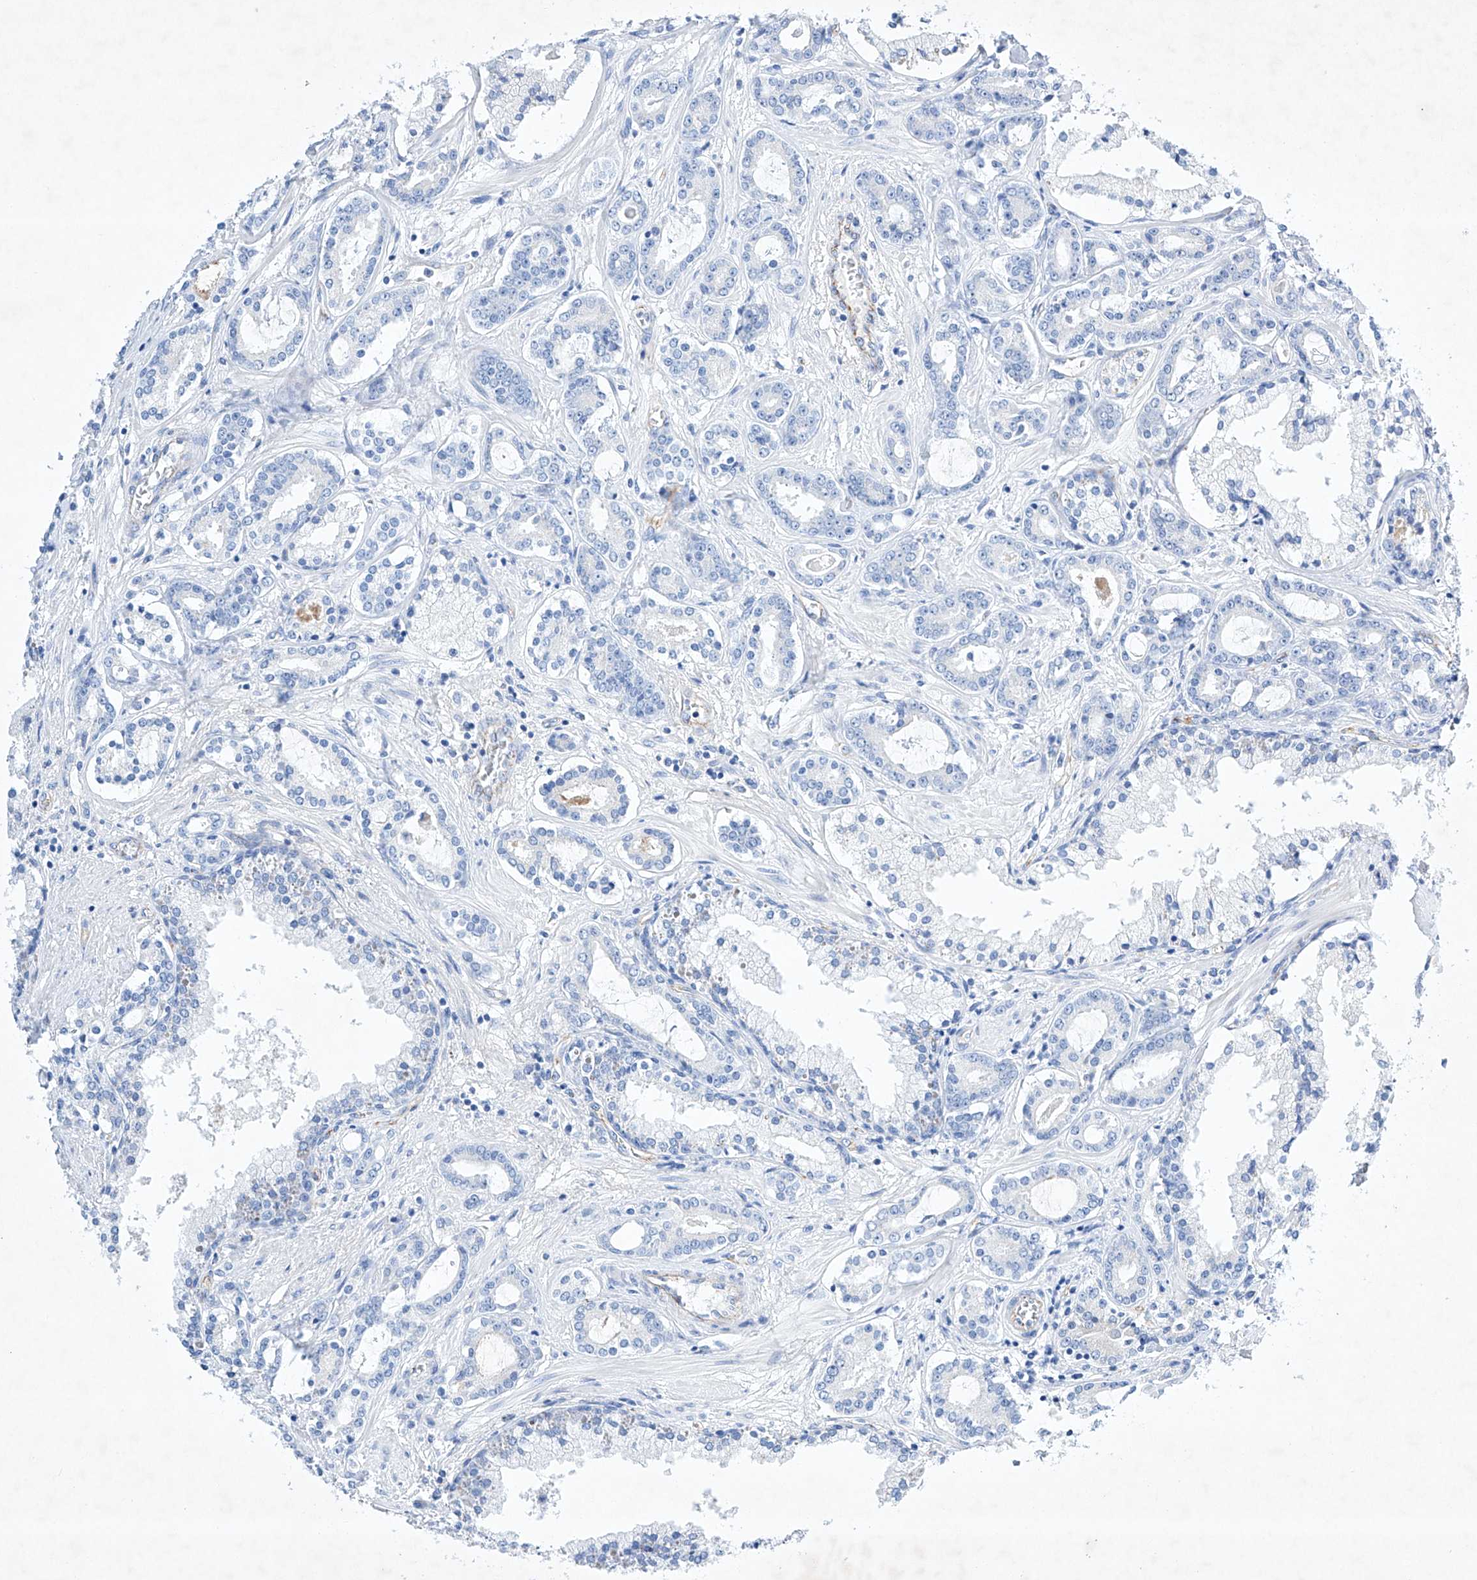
{"staining": {"intensity": "negative", "quantity": "none", "location": "none"}, "tissue": "prostate cancer", "cell_type": "Tumor cells", "image_type": "cancer", "snomed": [{"axis": "morphology", "description": "Adenocarcinoma, High grade"}, {"axis": "topography", "description": "Prostate"}], "caption": "Tumor cells show no significant protein expression in prostate high-grade adenocarcinoma.", "gene": "ETV7", "patient": {"sex": "male", "age": 58}}